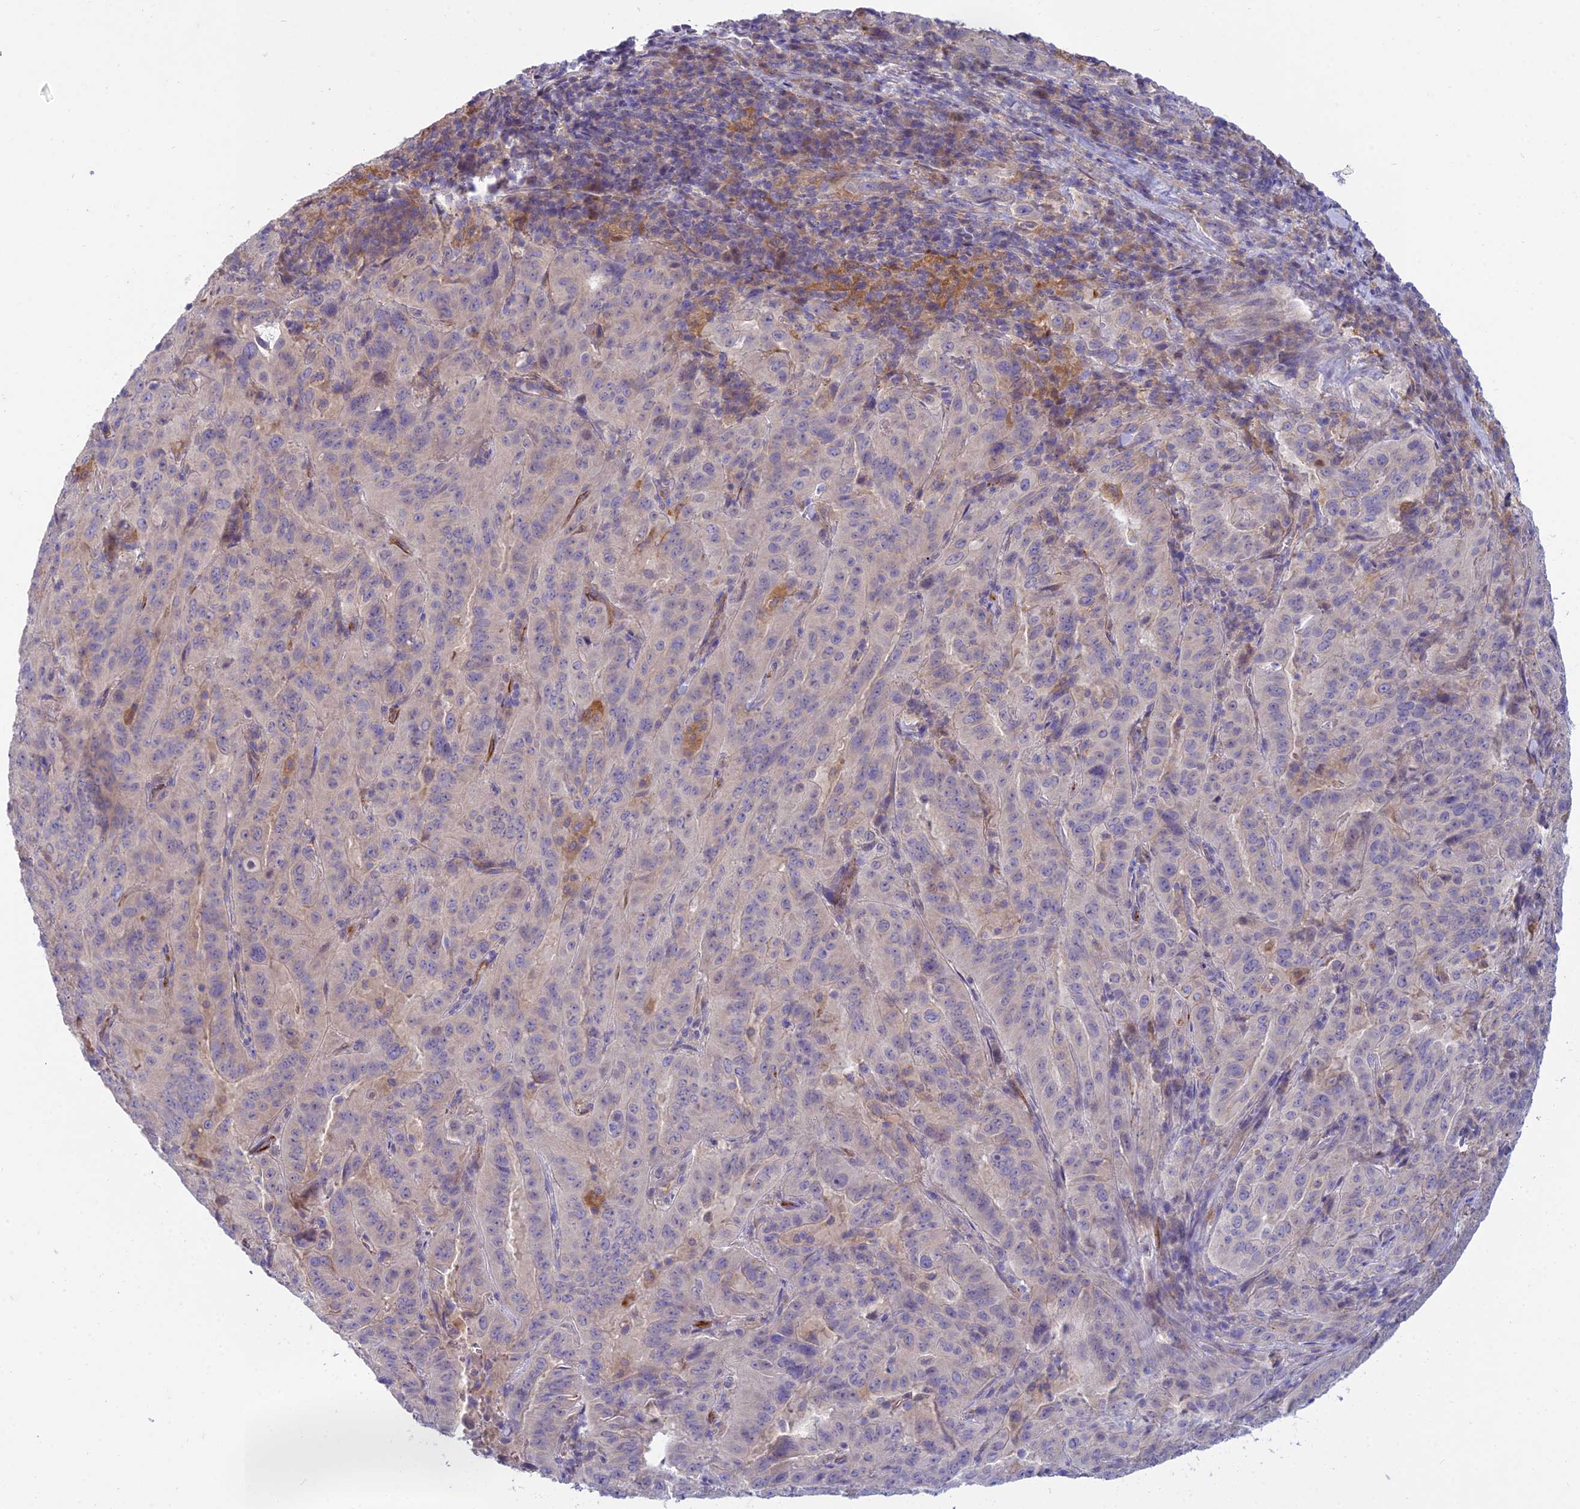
{"staining": {"intensity": "negative", "quantity": "none", "location": "none"}, "tissue": "pancreatic cancer", "cell_type": "Tumor cells", "image_type": "cancer", "snomed": [{"axis": "morphology", "description": "Adenocarcinoma, NOS"}, {"axis": "topography", "description": "Pancreas"}], "caption": "Immunohistochemistry image of neoplastic tissue: human pancreatic cancer stained with DAB (3,3'-diaminobenzidine) exhibits no significant protein staining in tumor cells. The staining was performed using DAB (3,3'-diaminobenzidine) to visualize the protein expression in brown, while the nuclei were stained in blue with hematoxylin (Magnification: 20x).", "gene": "DUS2", "patient": {"sex": "male", "age": 63}}